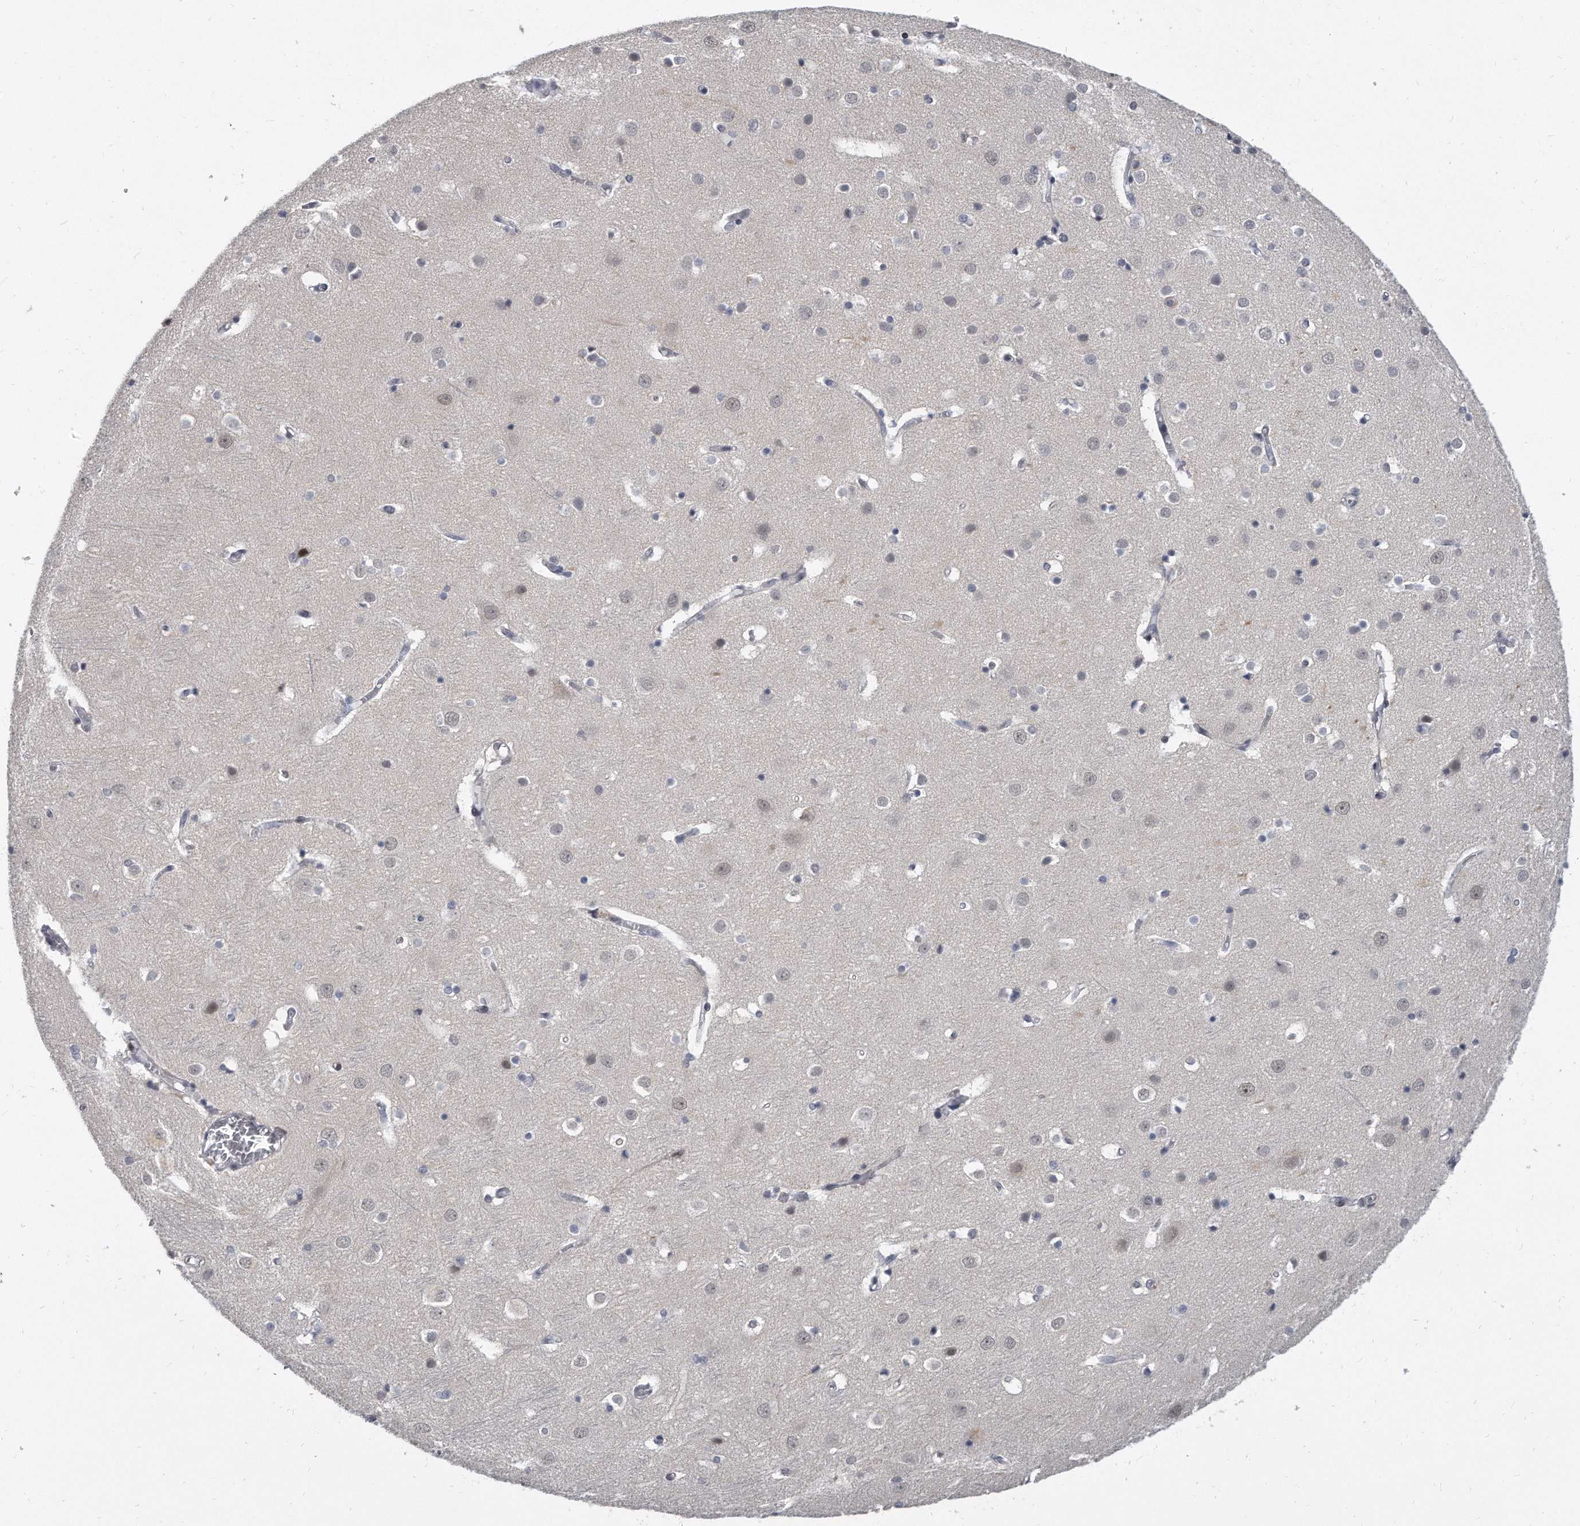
{"staining": {"intensity": "negative", "quantity": "none", "location": "none"}, "tissue": "cerebral cortex", "cell_type": "Endothelial cells", "image_type": "normal", "snomed": [{"axis": "morphology", "description": "Normal tissue, NOS"}, {"axis": "topography", "description": "Cerebral cortex"}], "caption": "IHC micrograph of unremarkable cerebral cortex: human cerebral cortex stained with DAB (3,3'-diaminobenzidine) exhibits no significant protein staining in endothelial cells.", "gene": "TFCP2L1", "patient": {"sex": "male", "age": 54}}